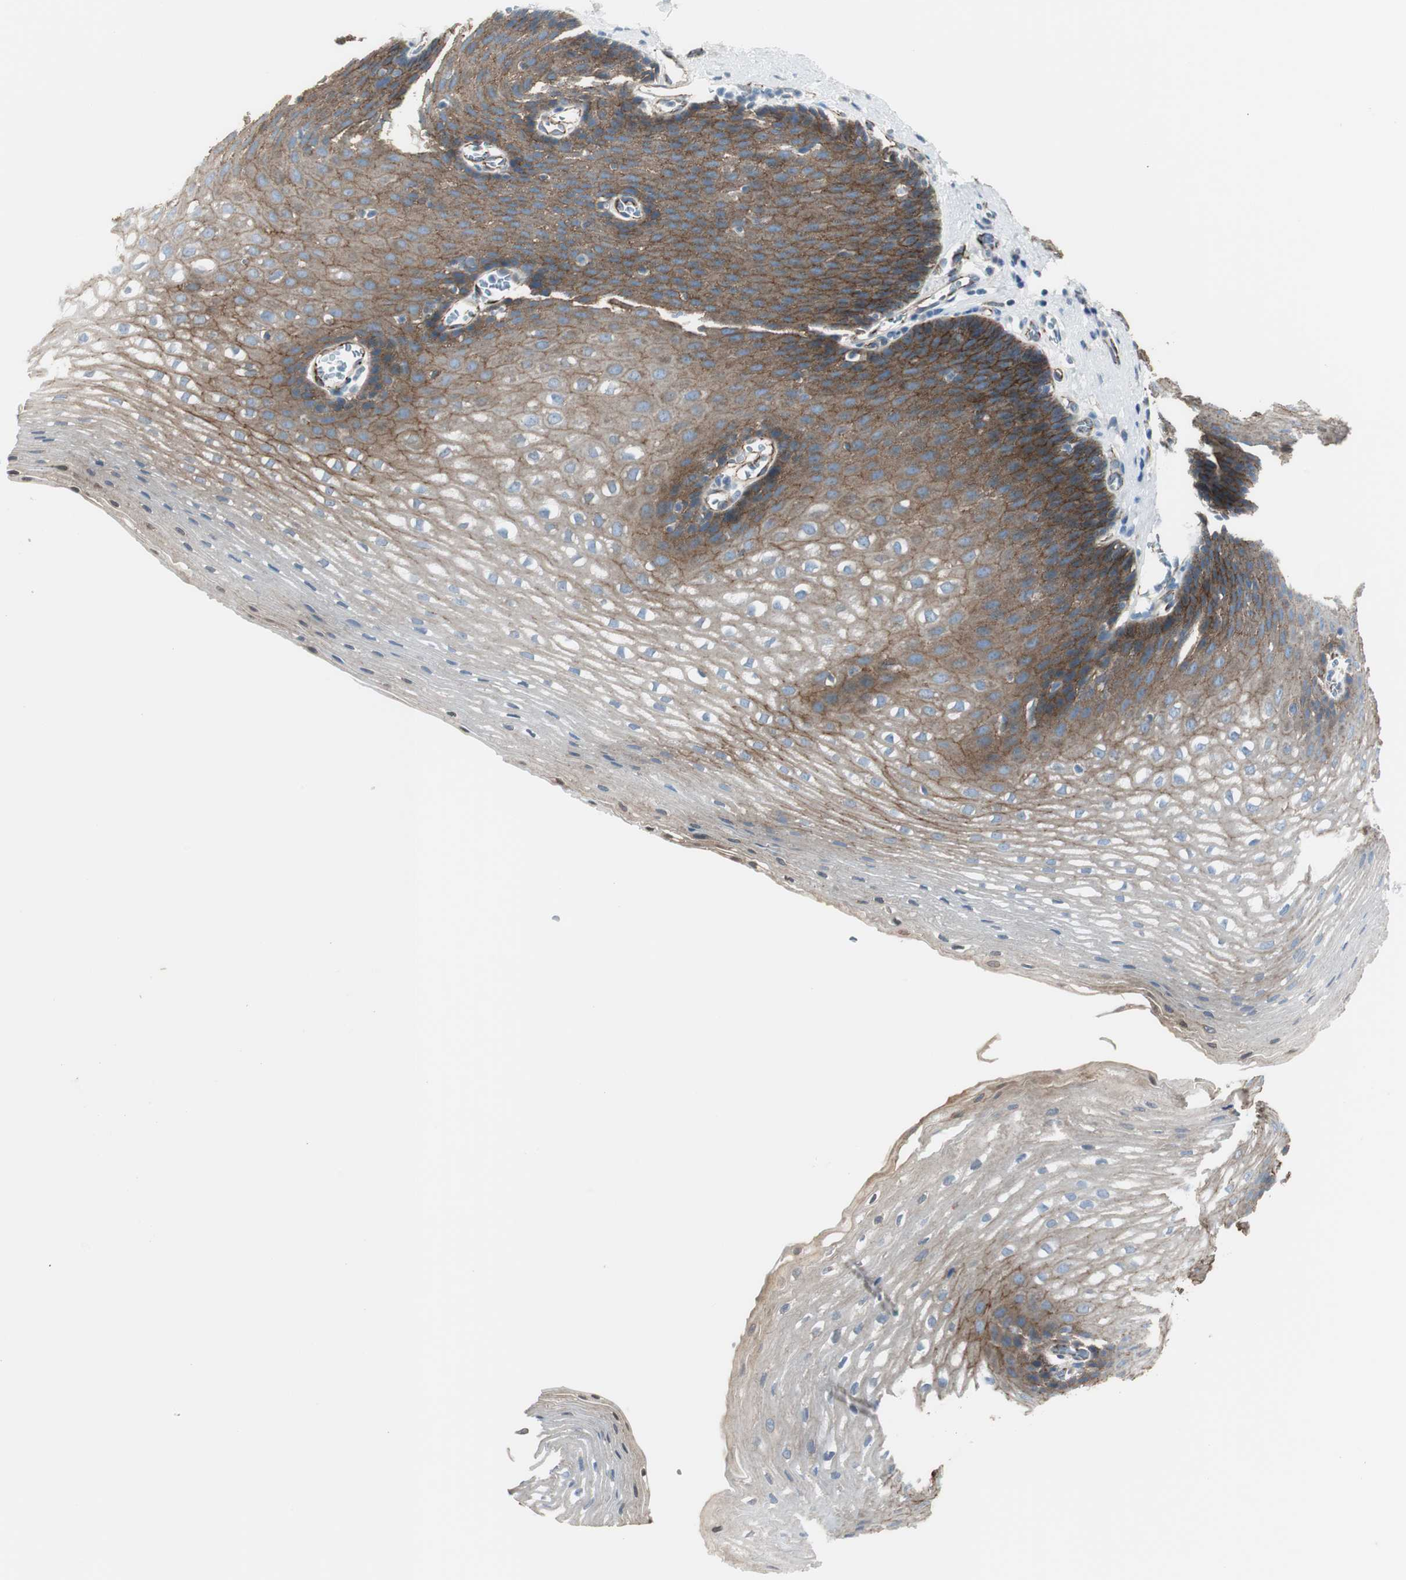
{"staining": {"intensity": "strong", "quantity": "25%-75%", "location": "cytoplasmic/membranous"}, "tissue": "esophagus", "cell_type": "Squamous epithelial cells", "image_type": "normal", "snomed": [{"axis": "morphology", "description": "Normal tissue, NOS"}, {"axis": "topography", "description": "Esophagus"}], "caption": "Immunohistochemical staining of unremarkable human esophagus shows 25%-75% levels of strong cytoplasmic/membranous protein expression in approximately 25%-75% of squamous epithelial cells.", "gene": "STXBP4", "patient": {"sex": "male", "age": 48}}